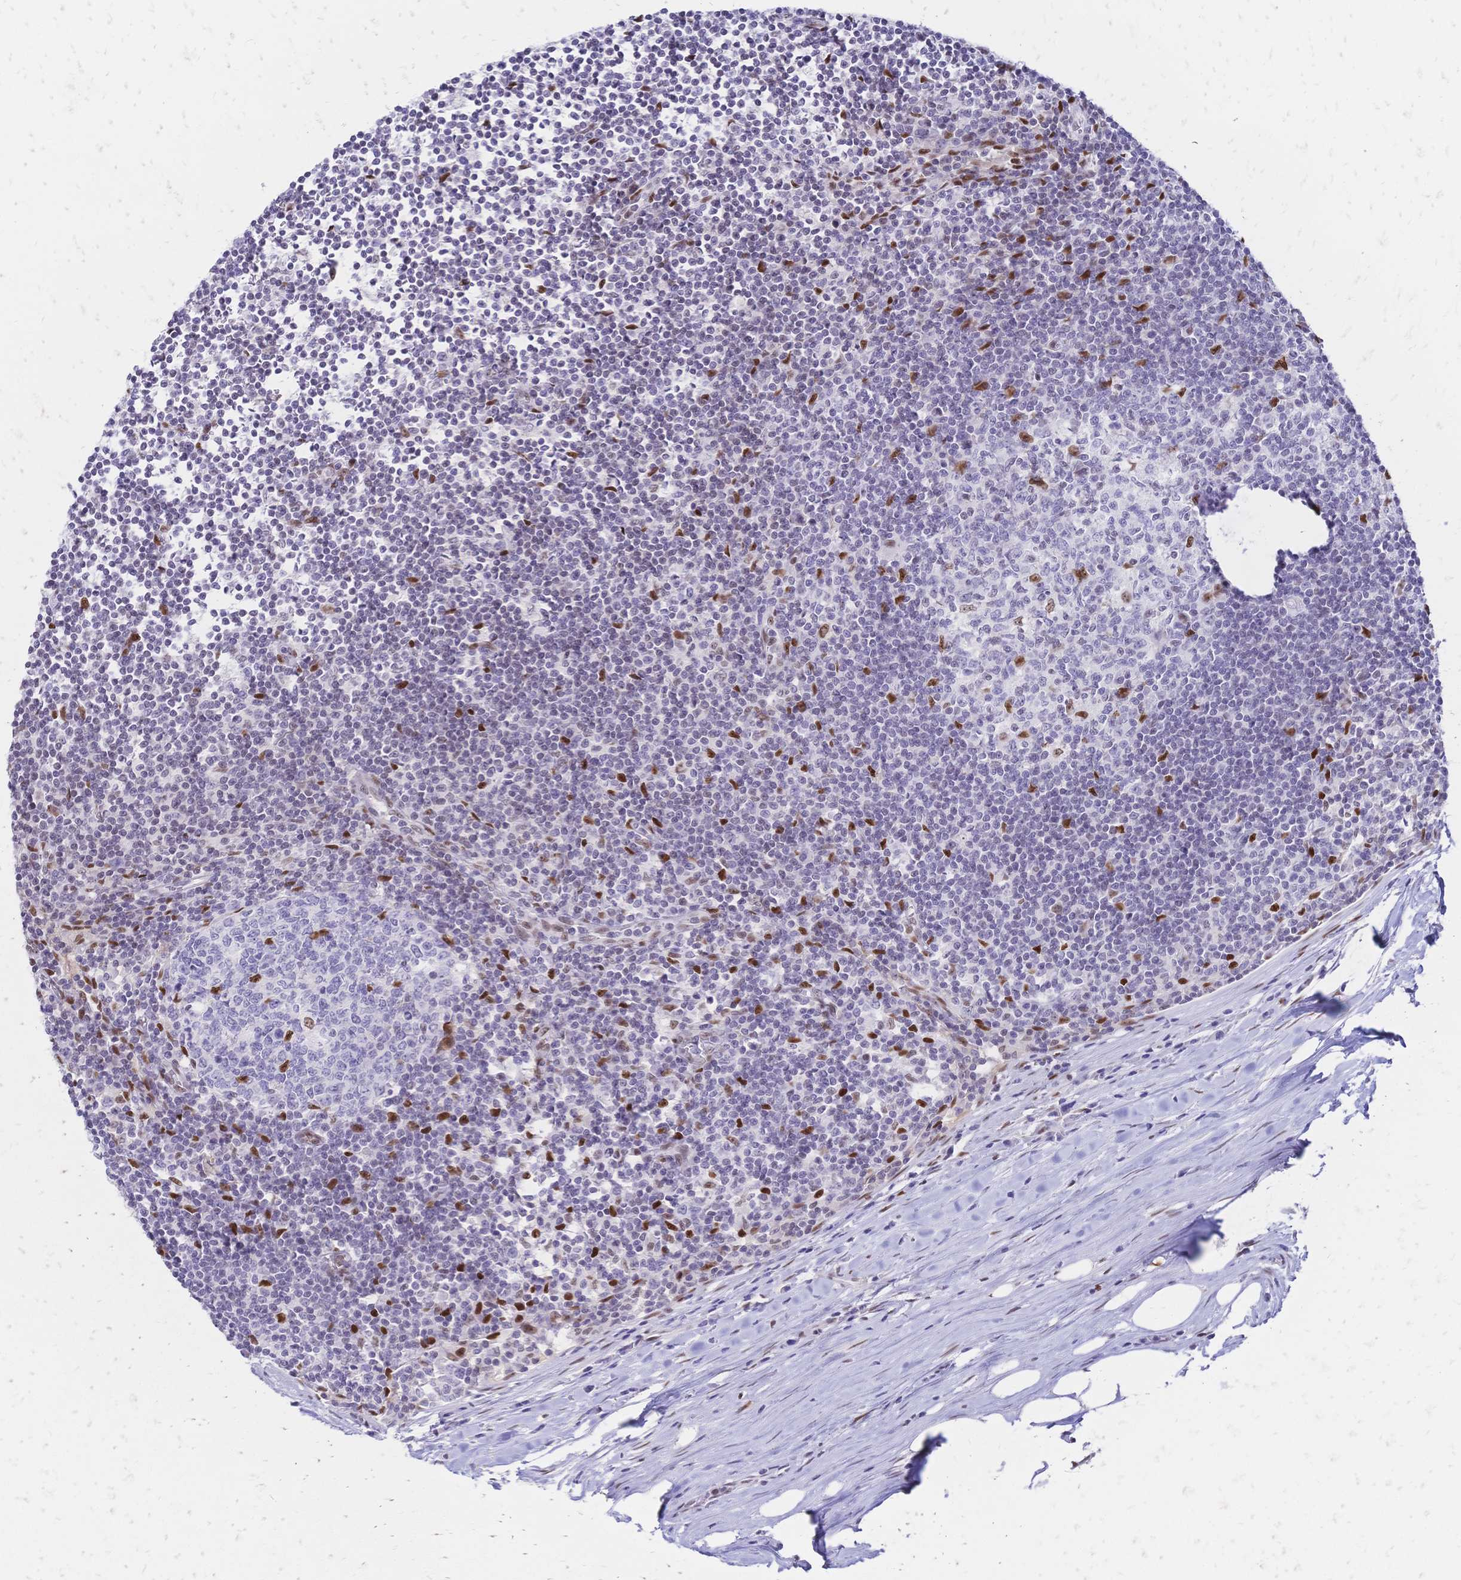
{"staining": {"intensity": "moderate", "quantity": "<25%", "location": "nuclear"}, "tissue": "lymph node", "cell_type": "Germinal center cells", "image_type": "normal", "snomed": [{"axis": "morphology", "description": "Normal tissue, NOS"}, {"axis": "topography", "description": "Lymph node"}], "caption": "Immunohistochemistry (IHC) image of benign human lymph node stained for a protein (brown), which demonstrates low levels of moderate nuclear positivity in about <25% of germinal center cells.", "gene": "NFIC", "patient": {"sex": "male", "age": 67}}